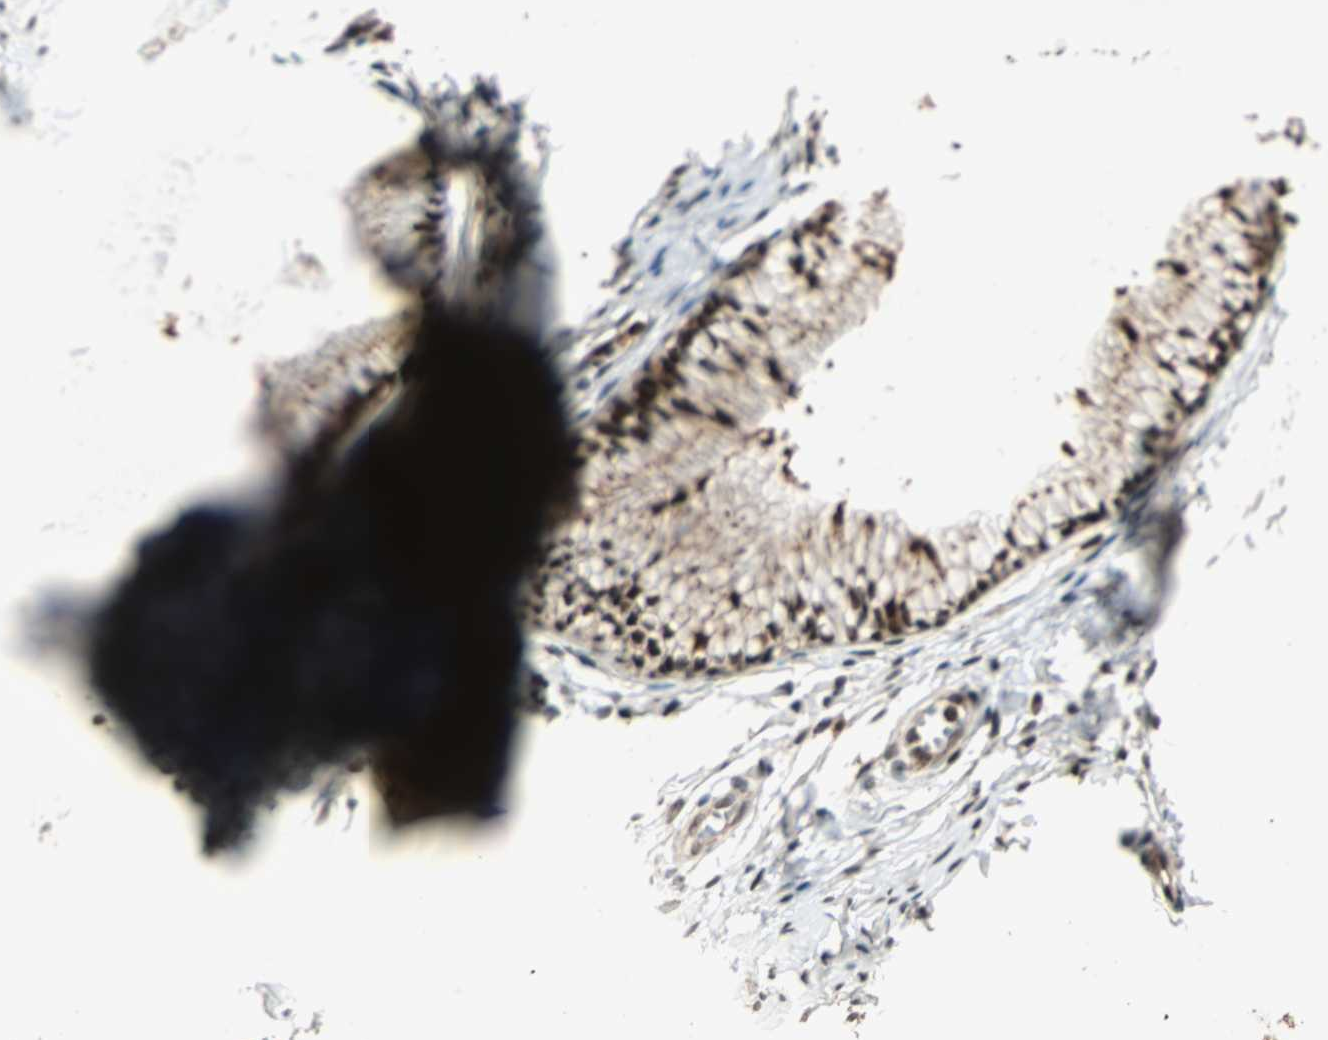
{"staining": {"intensity": "moderate", "quantity": ">75%", "location": "cytoplasmic/membranous,nuclear"}, "tissue": "cervix", "cell_type": "Glandular cells", "image_type": "normal", "snomed": [{"axis": "morphology", "description": "Normal tissue, NOS"}, {"axis": "topography", "description": "Cervix"}], "caption": "The image exhibits immunohistochemical staining of unremarkable cervix. There is moderate cytoplasmic/membranous,nuclear staining is seen in about >75% of glandular cells.", "gene": "ZBED9", "patient": {"sex": "female", "age": 46}}